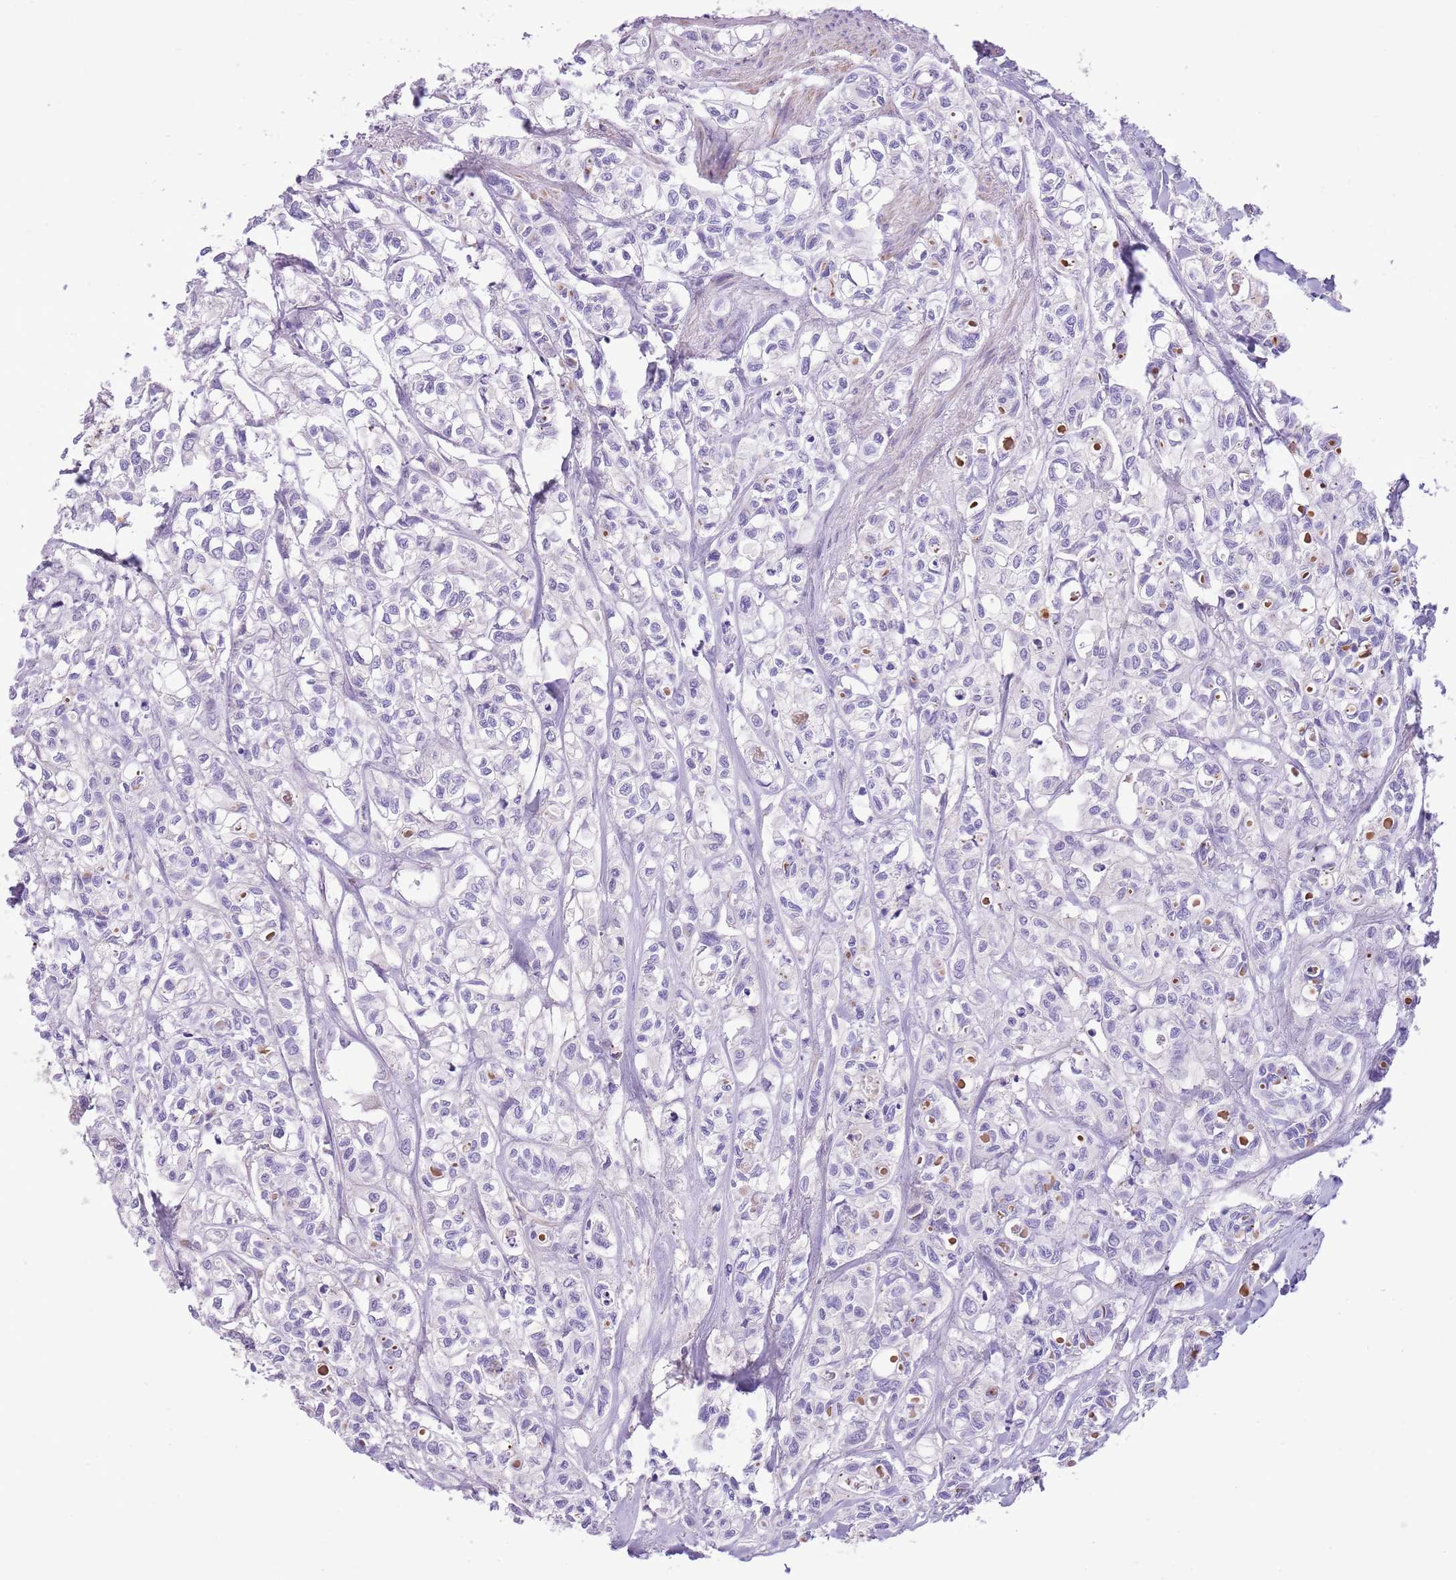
{"staining": {"intensity": "negative", "quantity": "none", "location": "none"}, "tissue": "urothelial cancer", "cell_type": "Tumor cells", "image_type": "cancer", "snomed": [{"axis": "morphology", "description": "Urothelial carcinoma, High grade"}, {"axis": "topography", "description": "Urinary bladder"}], "caption": "Tumor cells show no significant protein positivity in high-grade urothelial carcinoma.", "gene": "ZC4H2", "patient": {"sex": "male", "age": 67}}